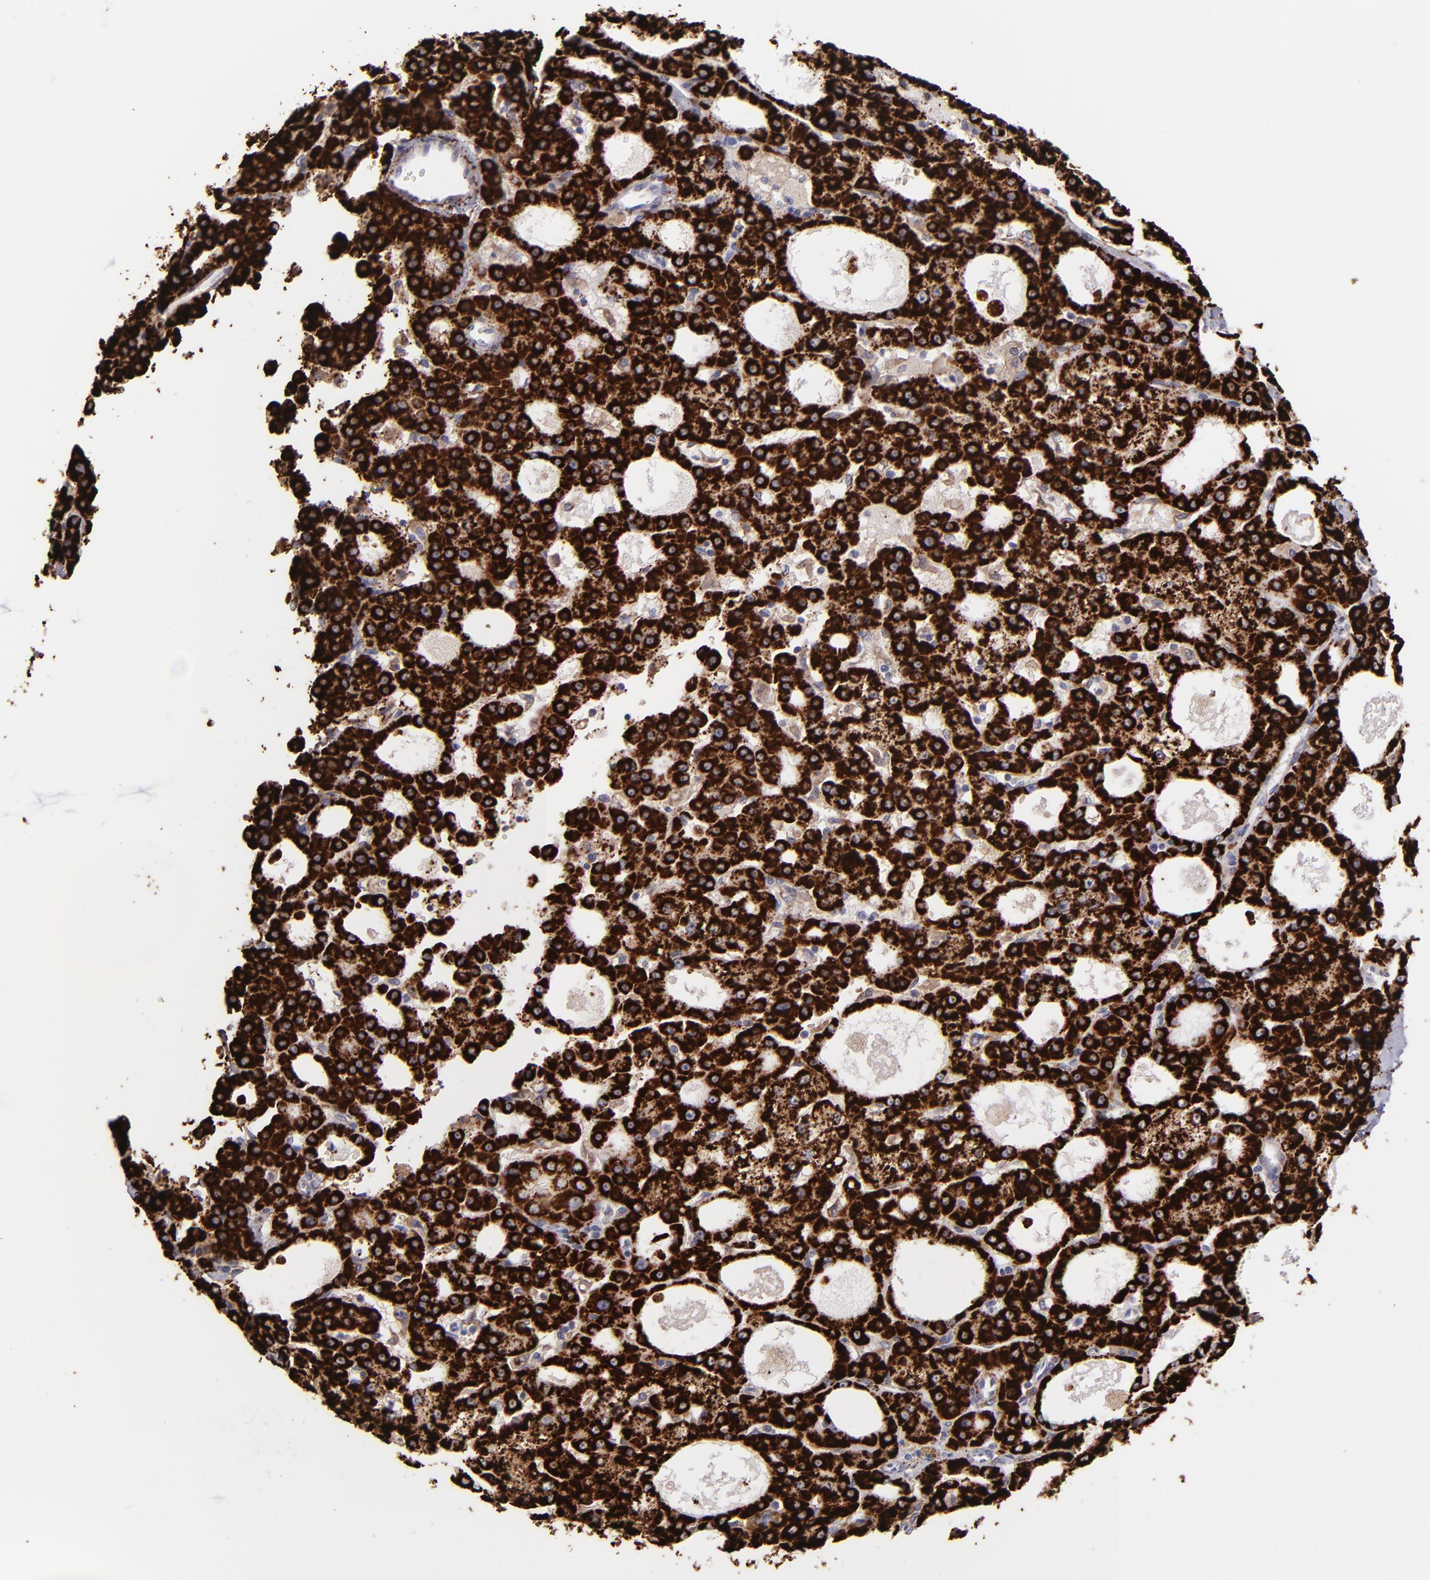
{"staining": {"intensity": "strong", "quantity": ">75%", "location": "cytoplasmic/membranous"}, "tissue": "liver cancer", "cell_type": "Tumor cells", "image_type": "cancer", "snomed": [{"axis": "morphology", "description": "Carcinoma, Hepatocellular, NOS"}, {"axis": "topography", "description": "Liver"}], "caption": "Brown immunohistochemical staining in human liver hepatocellular carcinoma demonstrates strong cytoplasmic/membranous expression in about >75% of tumor cells. (brown staining indicates protein expression, while blue staining denotes nuclei).", "gene": "MAOB", "patient": {"sex": "male", "age": 47}}